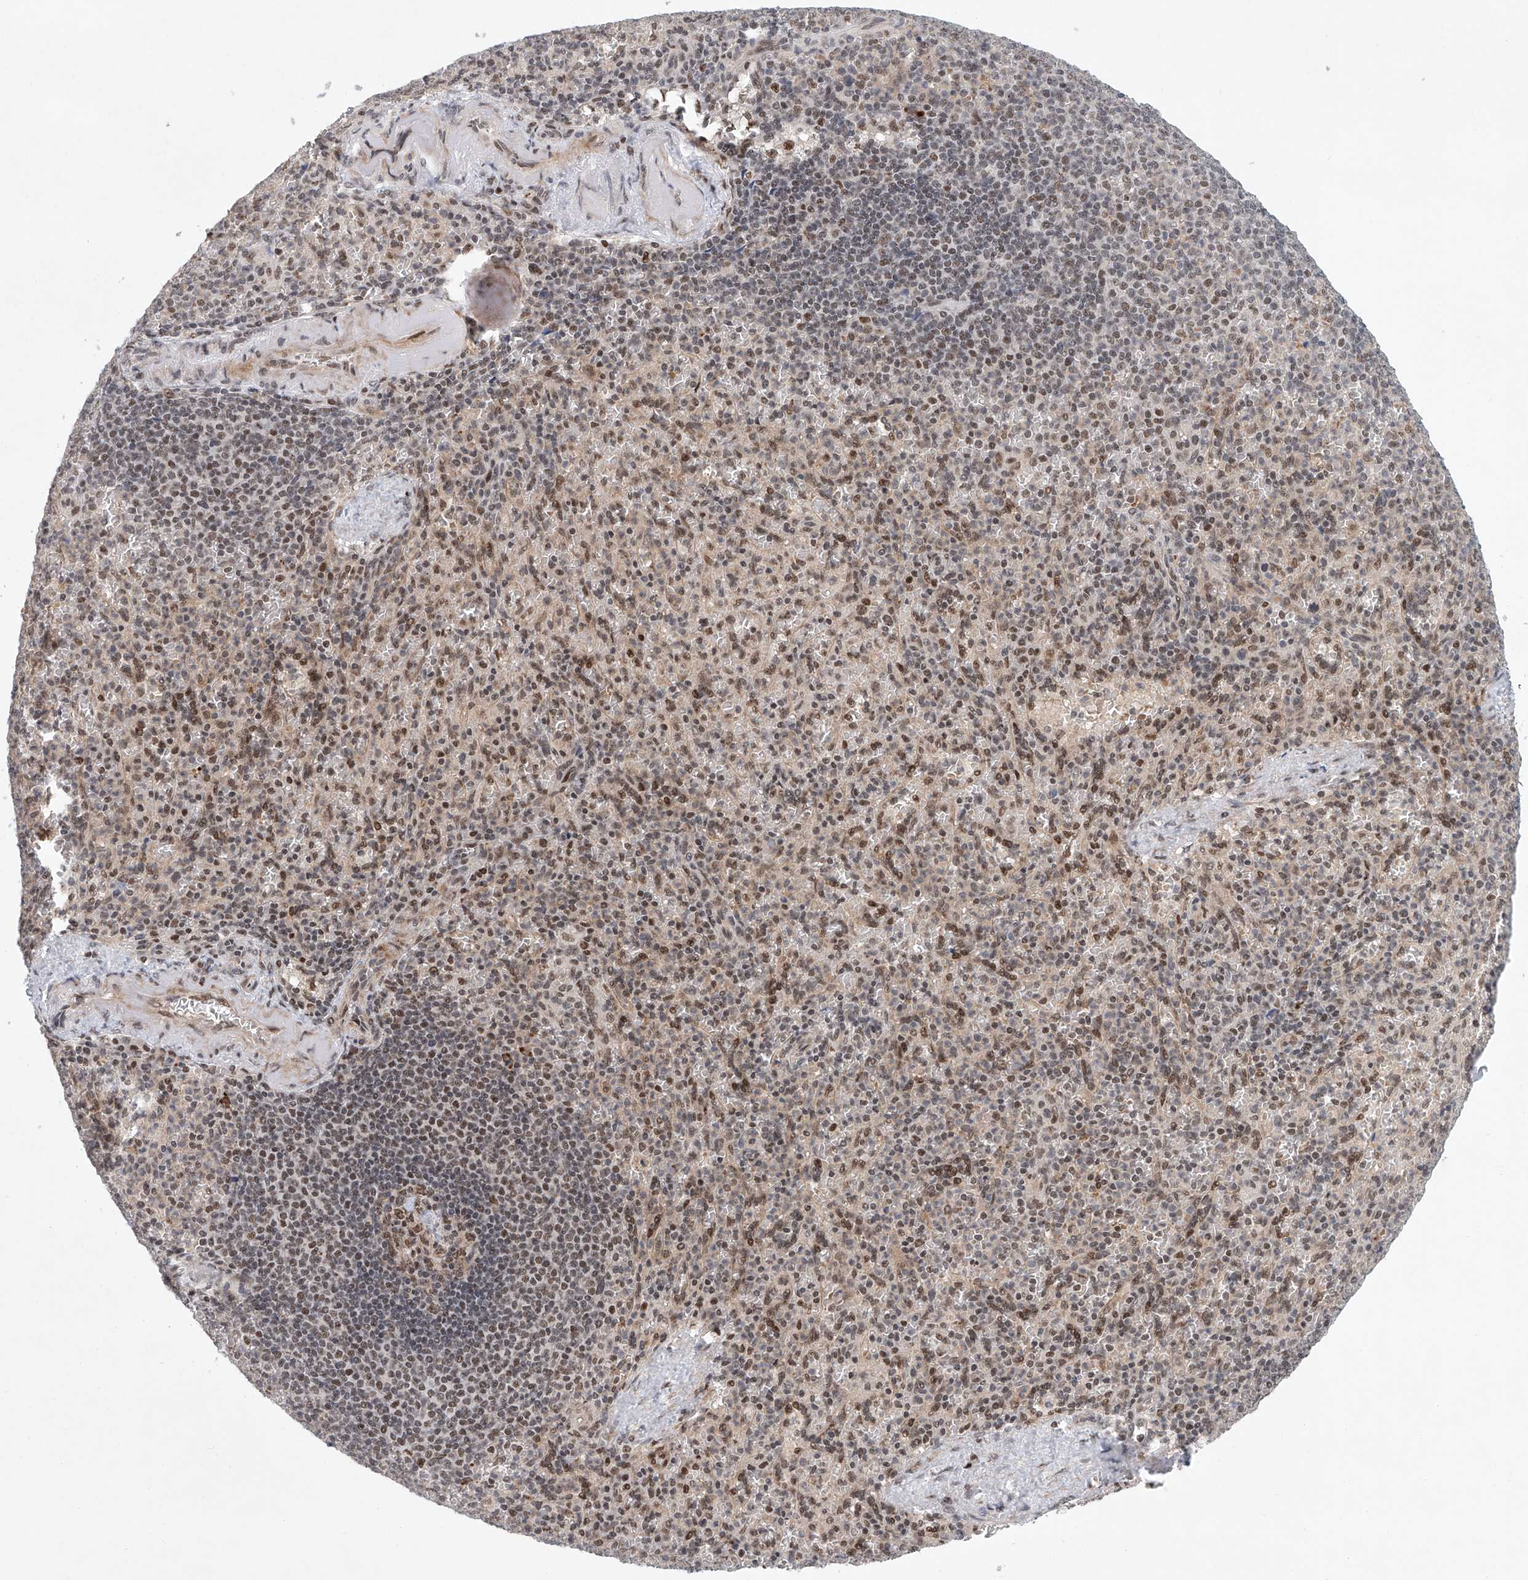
{"staining": {"intensity": "moderate", "quantity": "25%-75%", "location": "nuclear"}, "tissue": "spleen", "cell_type": "Cells in red pulp", "image_type": "normal", "snomed": [{"axis": "morphology", "description": "Normal tissue, NOS"}, {"axis": "topography", "description": "Spleen"}], "caption": "Brown immunohistochemical staining in unremarkable spleen demonstrates moderate nuclear positivity in about 25%-75% of cells in red pulp.", "gene": "ZNF470", "patient": {"sex": "female", "age": 74}}